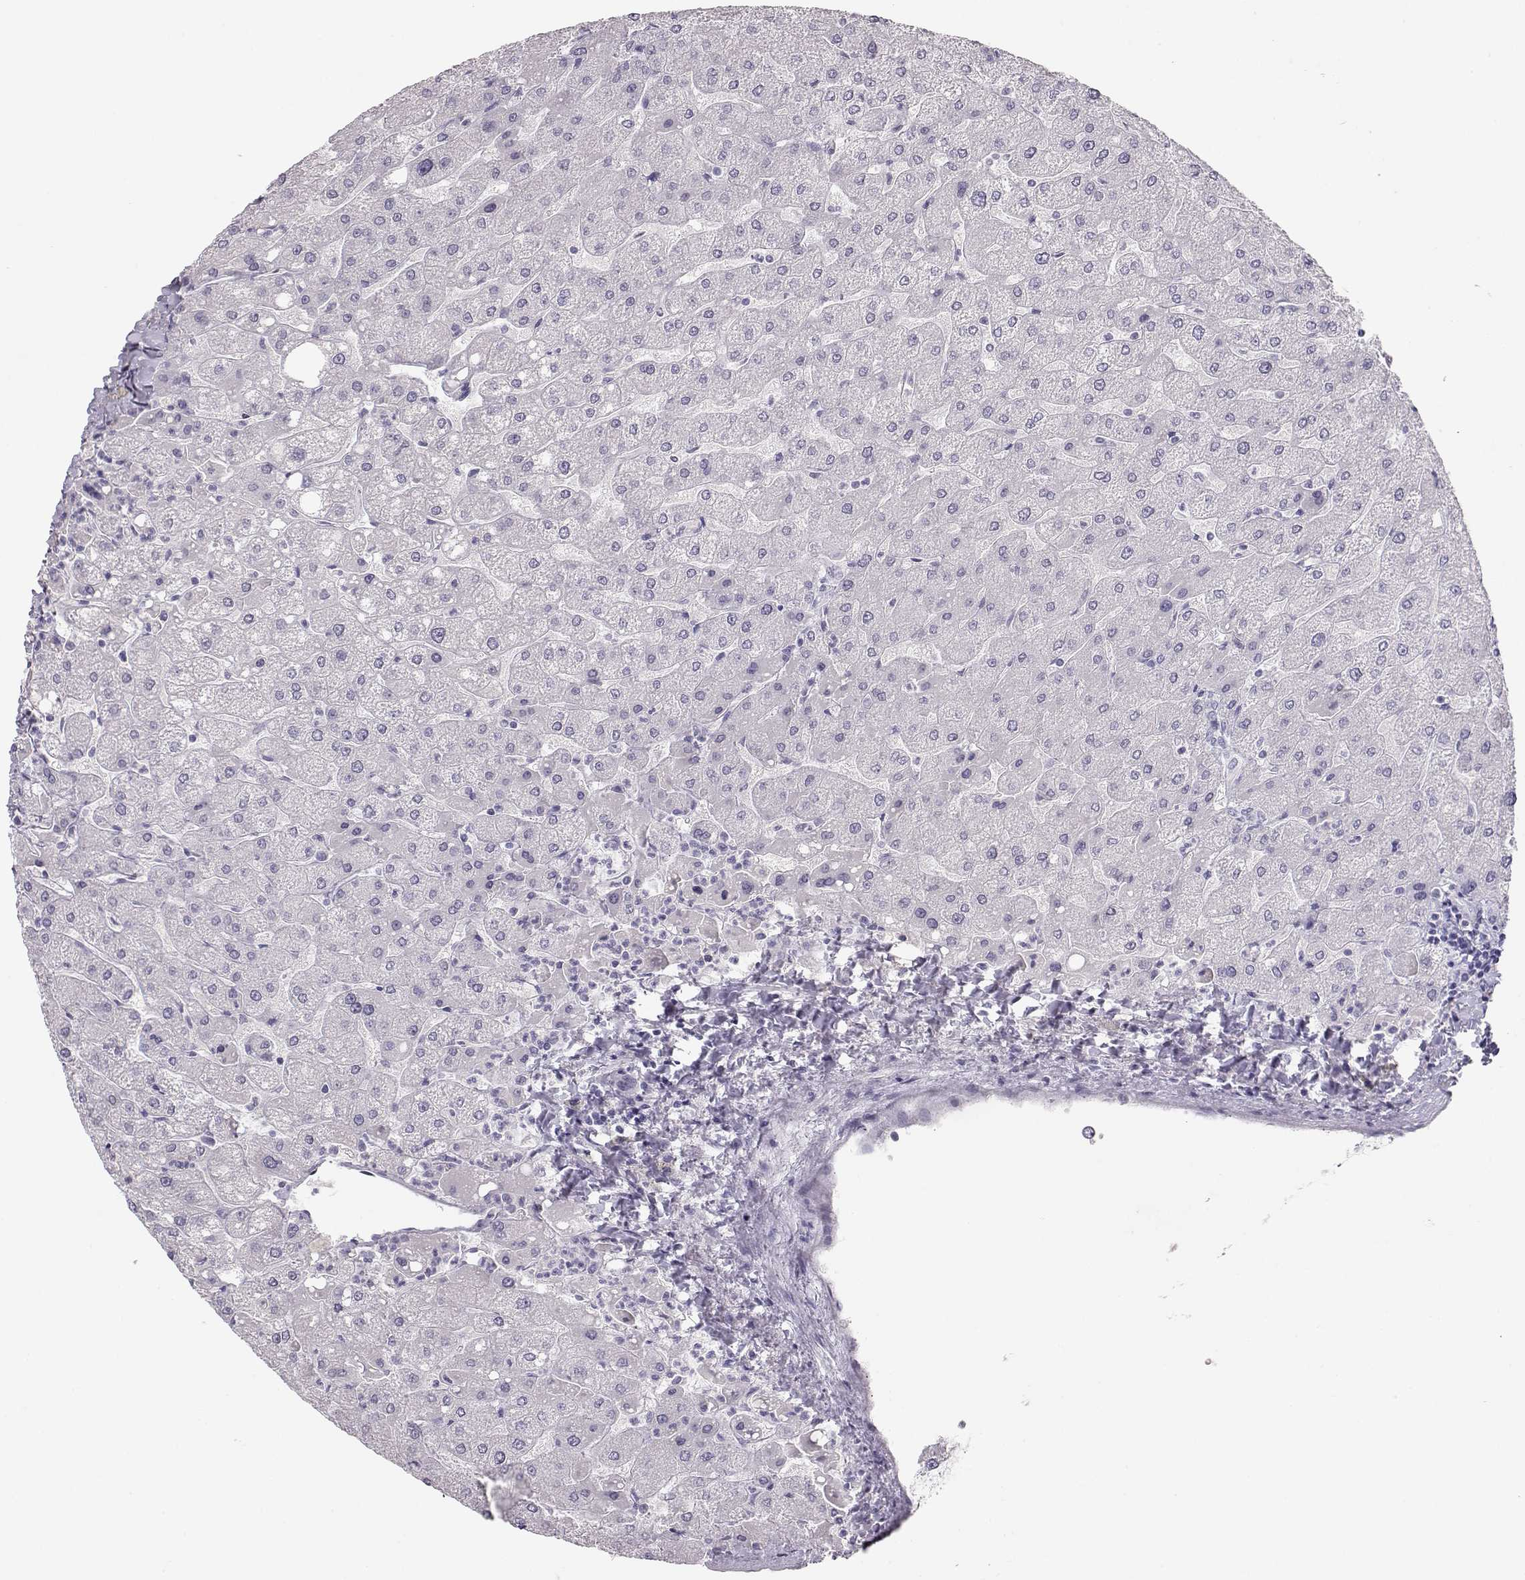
{"staining": {"intensity": "negative", "quantity": "none", "location": "none"}, "tissue": "liver", "cell_type": "Cholangiocytes", "image_type": "normal", "snomed": [{"axis": "morphology", "description": "Normal tissue, NOS"}, {"axis": "topography", "description": "Liver"}], "caption": "There is no significant positivity in cholangiocytes of liver.", "gene": "IMPG1", "patient": {"sex": "male", "age": 67}}